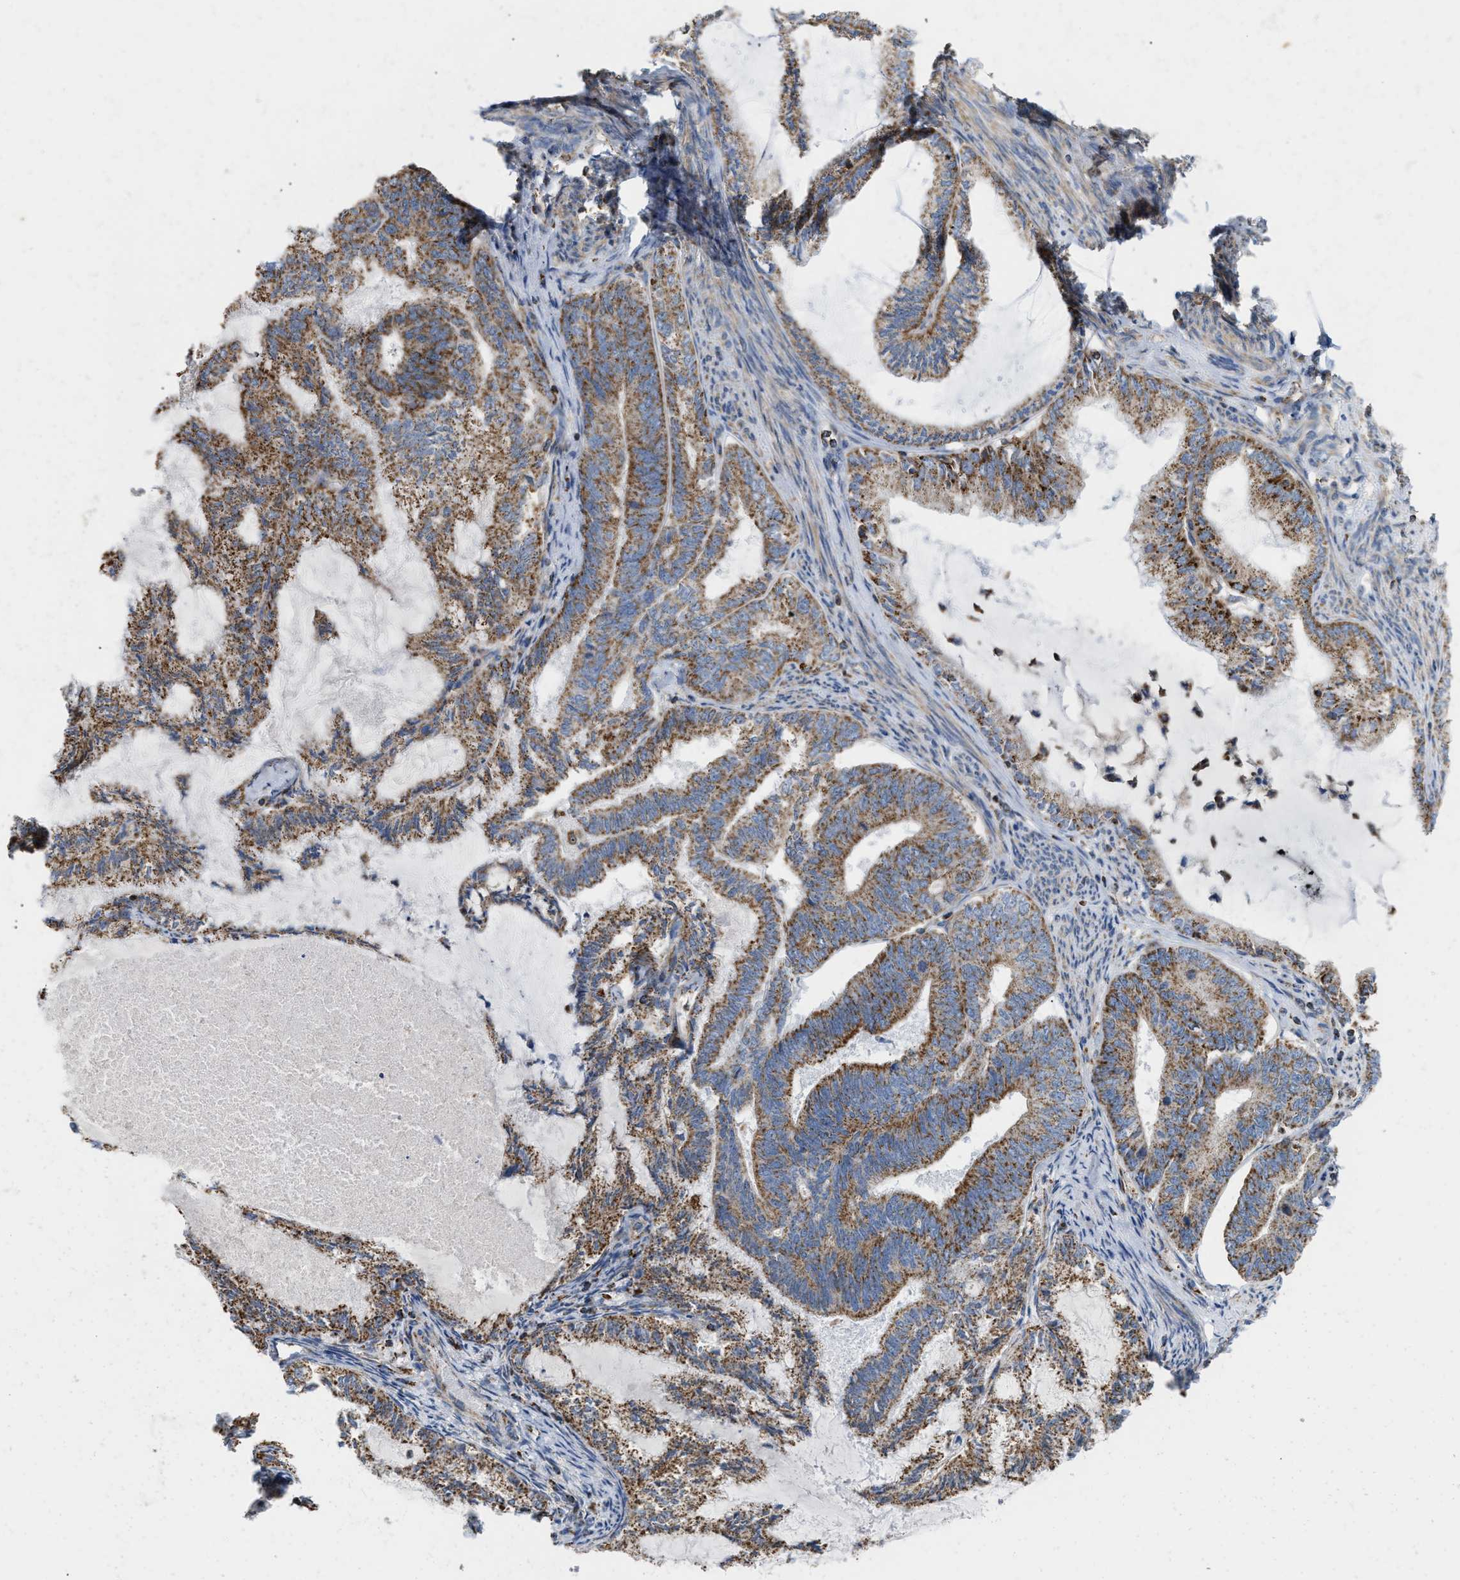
{"staining": {"intensity": "strong", "quantity": ">75%", "location": "cytoplasmic/membranous"}, "tissue": "endometrial cancer", "cell_type": "Tumor cells", "image_type": "cancer", "snomed": [{"axis": "morphology", "description": "Adenocarcinoma, NOS"}, {"axis": "topography", "description": "Endometrium"}], "caption": "Immunohistochemical staining of human endometrial cancer exhibits high levels of strong cytoplasmic/membranous protein expression in approximately >75% of tumor cells.", "gene": "GRB10", "patient": {"sex": "female", "age": 86}}